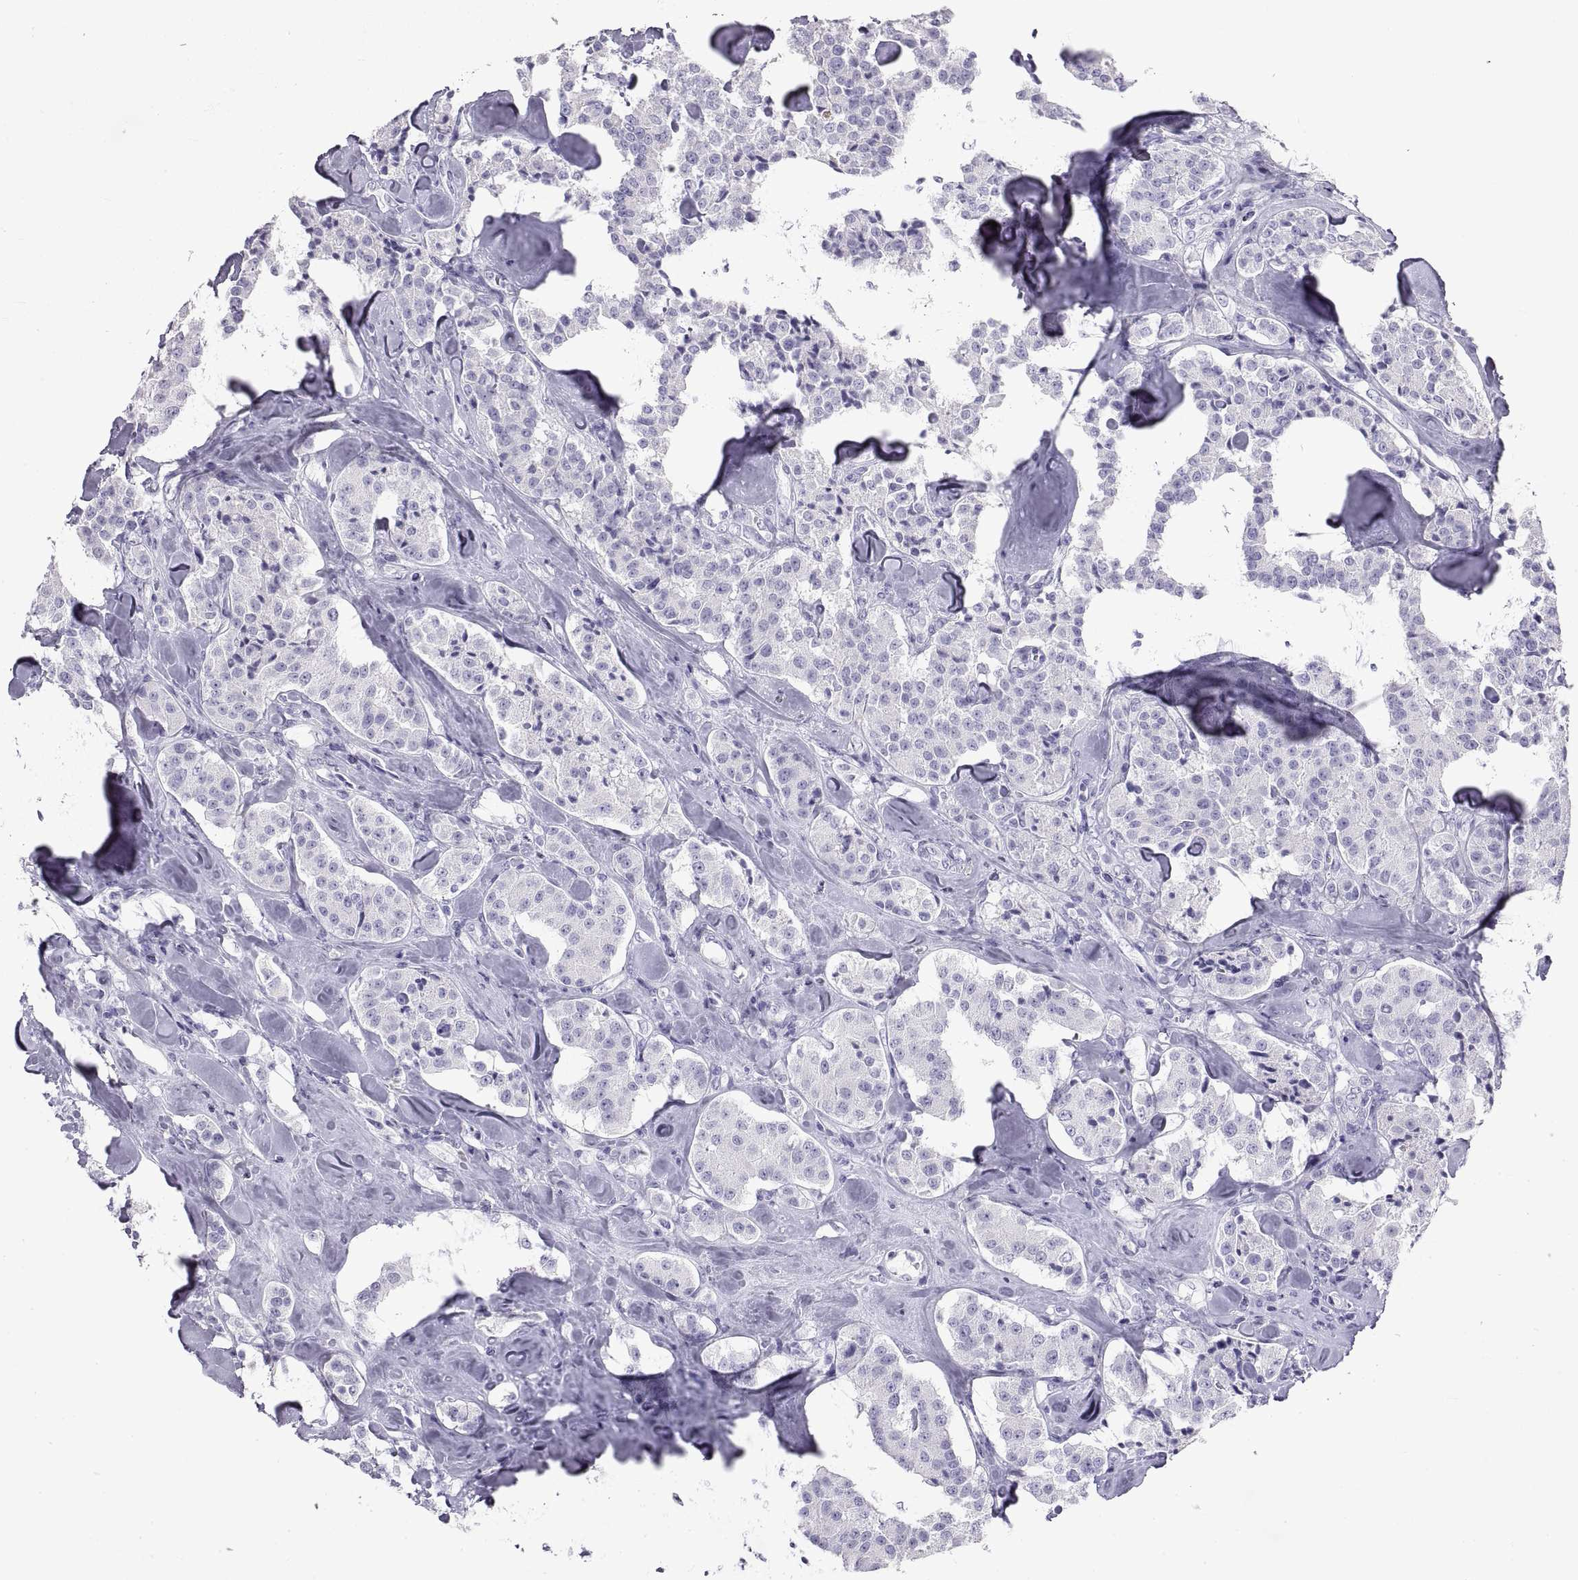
{"staining": {"intensity": "negative", "quantity": "none", "location": "none"}, "tissue": "carcinoid", "cell_type": "Tumor cells", "image_type": "cancer", "snomed": [{"axis": "morphology", "description": "Carcinoid, malignant, NOS"}, {"axis": "topography", "description": "Pancreas"}], "caption": "The immunohistochemistry micrograph has no significant expression in tumor cells of malignant carcinoid tissue.", "gene": "RLBP1", "patient": {"sex": "male", "age": 41}}